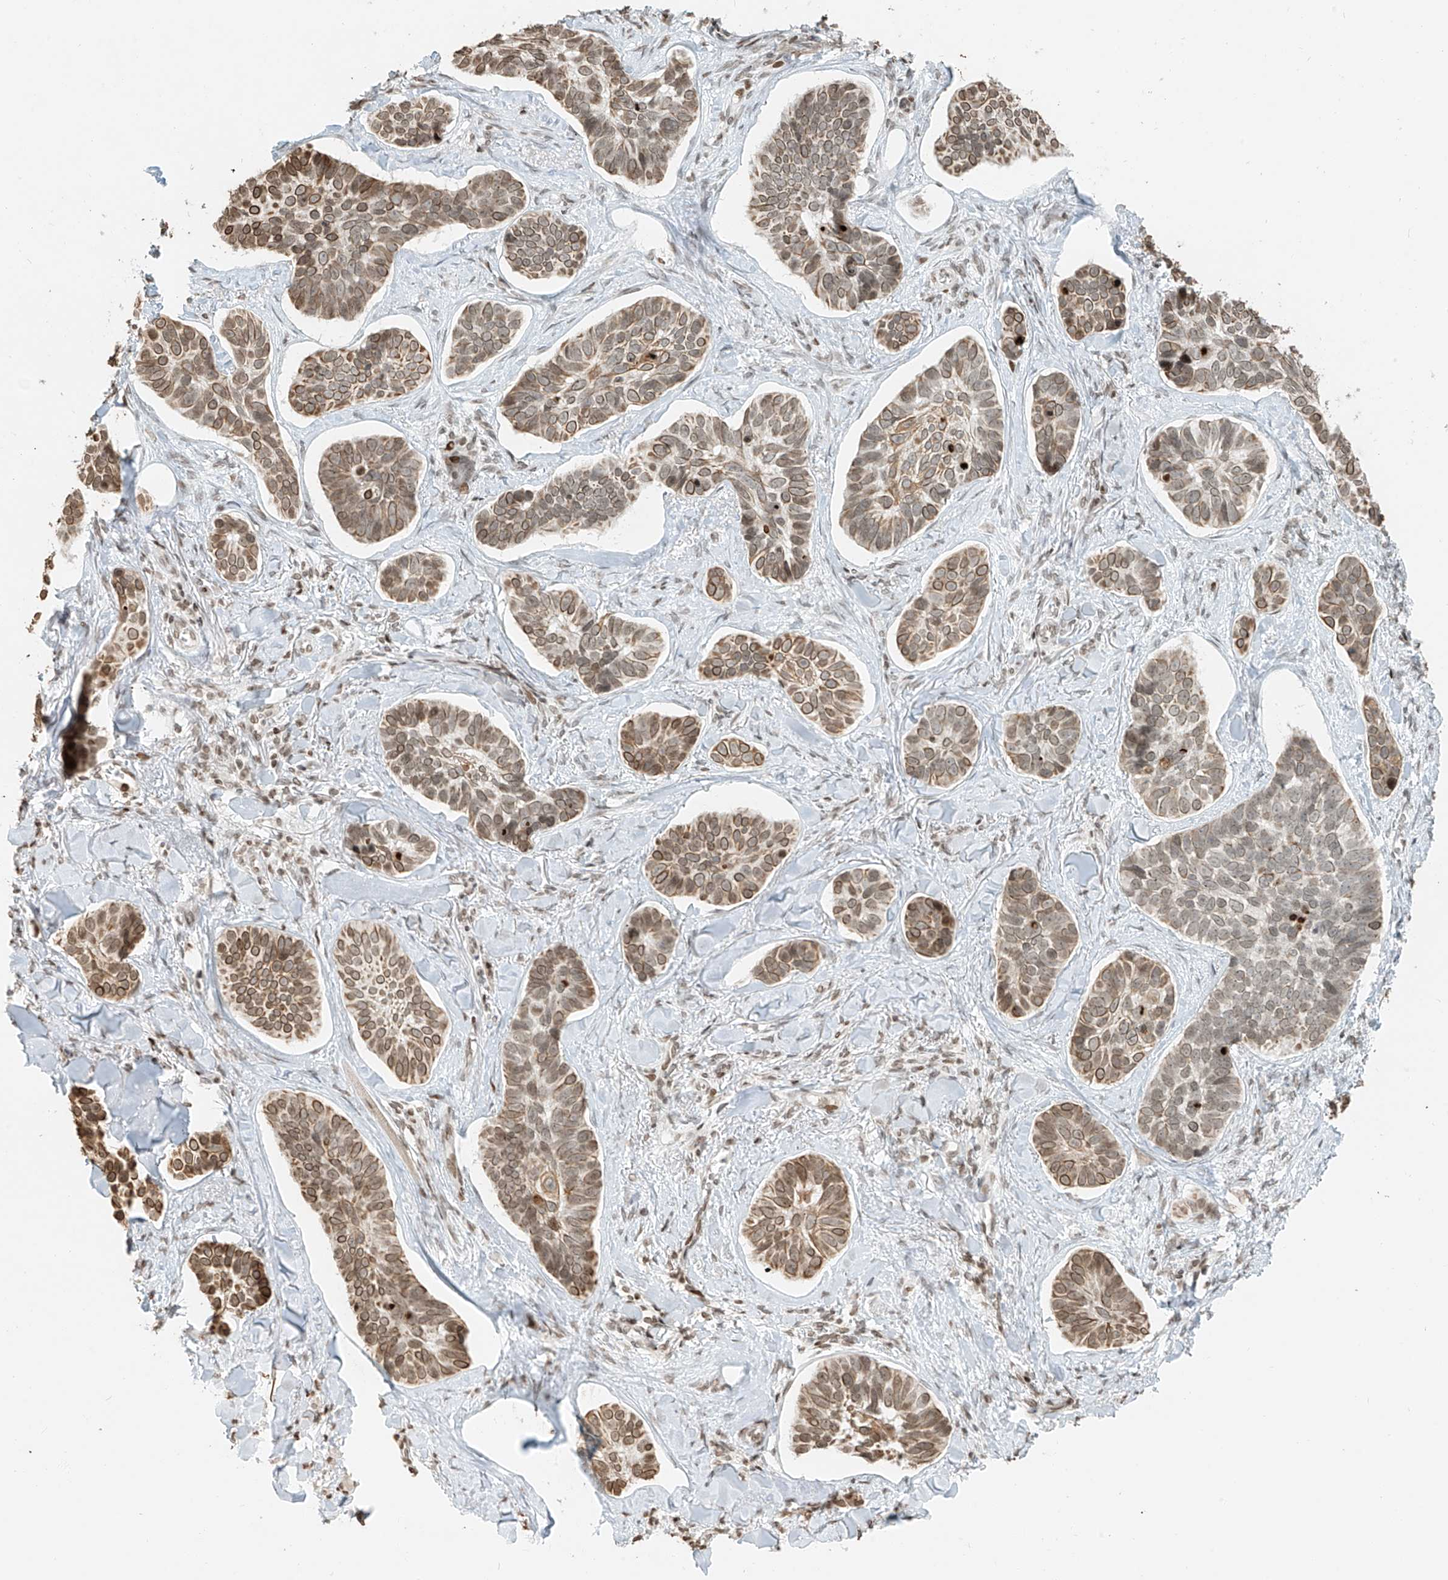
{"staining": {"intensity": "moderate", "quantity": ">75%", "location": "cytoplasmic/membranous,nuclear"}, "tissue": "skin cancer", "cell_type": "Tumor cells", "image_type": "cancer", "snomed": [{"axis": "morphology", "description": "Basal cell carcinoma"}, {"axis": "topography", "description": "Skin"}], "caption": "A photomicrograph of human basal cell carcinoma (skin) stained for a protein demonstrates moderate cytoplasmic/membranous and nuclear brown staining in tumor cells.", "gene": "C17orf58", "patient": {"sex": "male", "age": 62}}